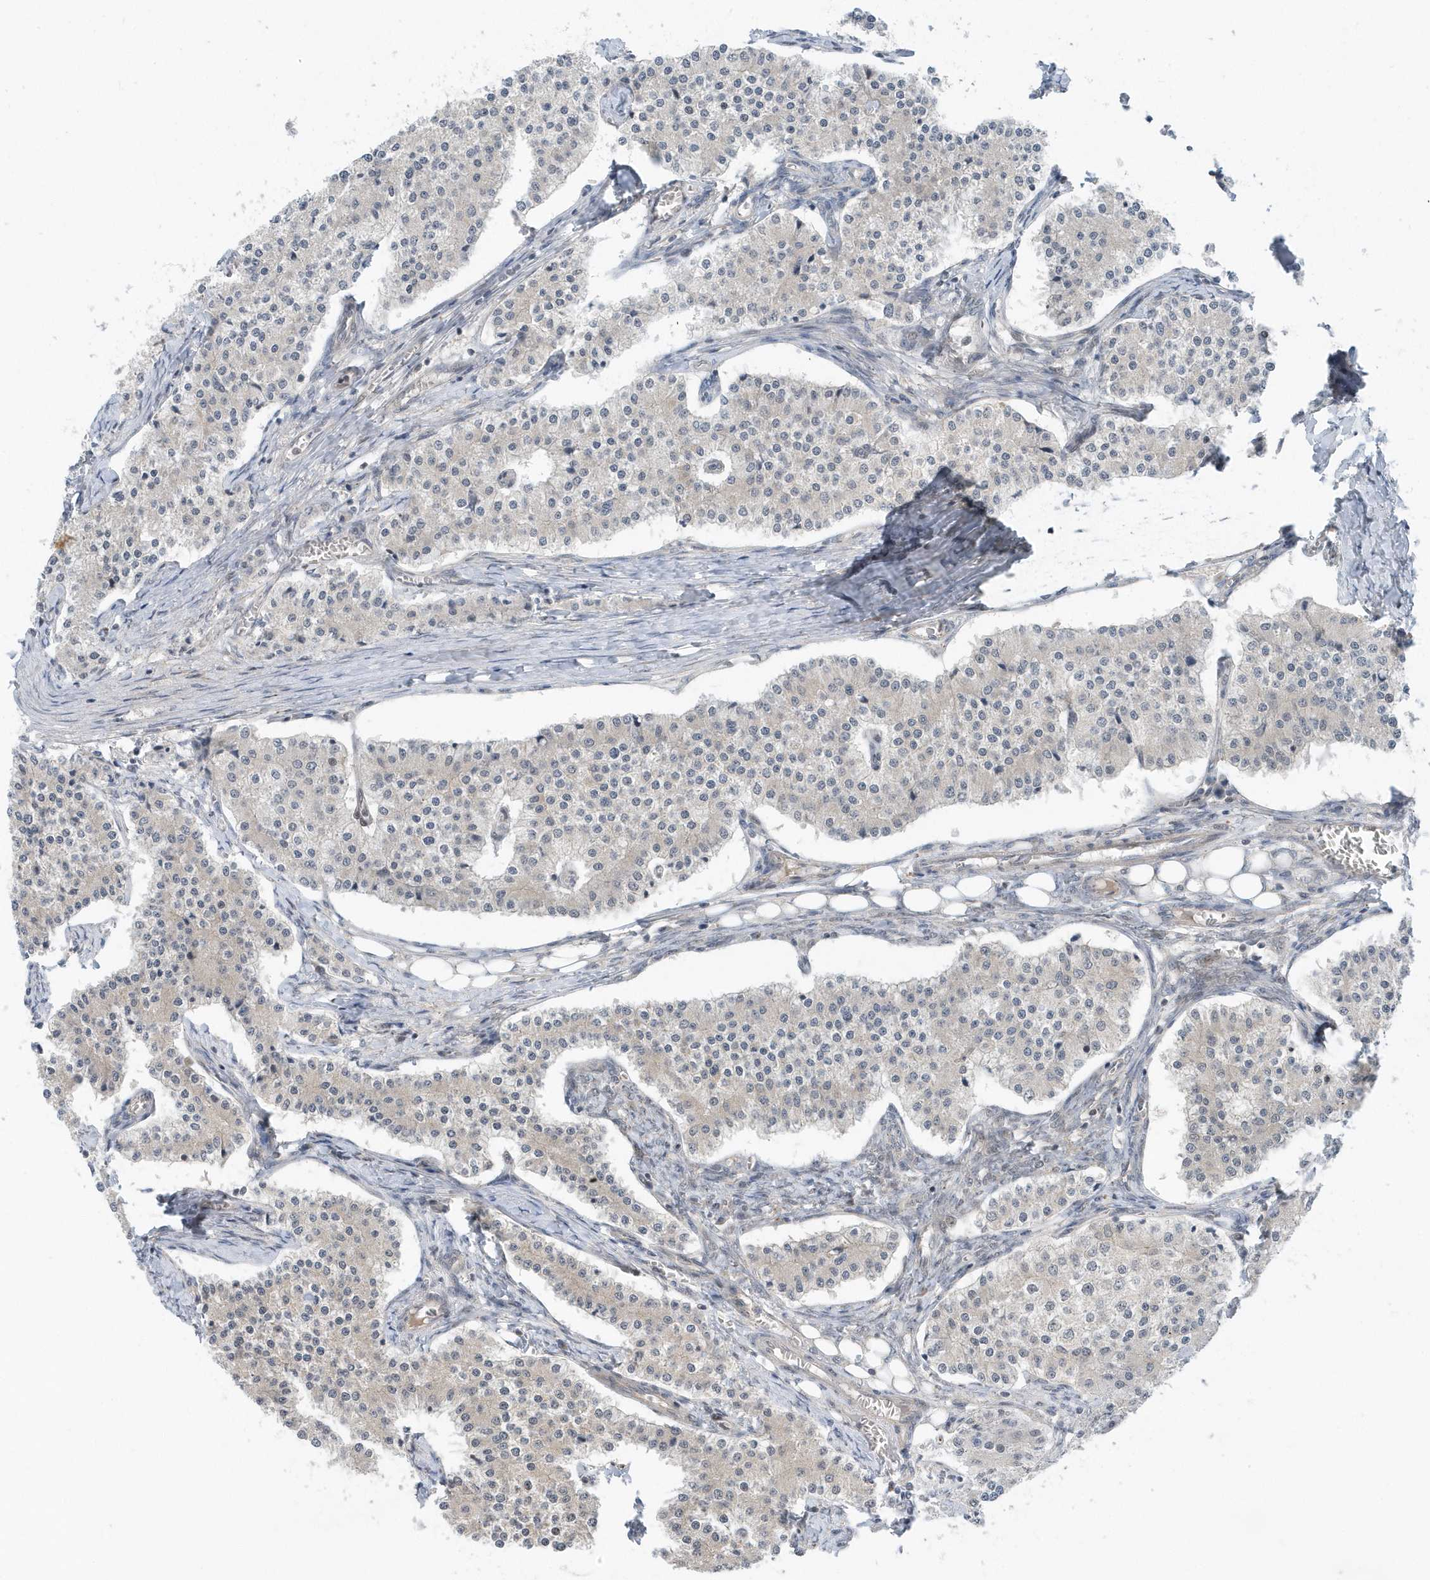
{"staining": {"intensity": "negative", "quantity": "none", "location": "none"}, "tissue": "carcinoid", "cell_type": "Tumor cells", "image_type": "cancer", "snomed": [{"axis": "morphology", "description": "Carcinoid, malignant, NOS"}, {"axis": "topography", "description": "Colon"}], "caption": "This is a image of immunohistochemistry staining of carcinoid (malignant), which shows no expression in tumor cells.", "gene": "USP53", "patient": {"sex": "female", "age": 52}}